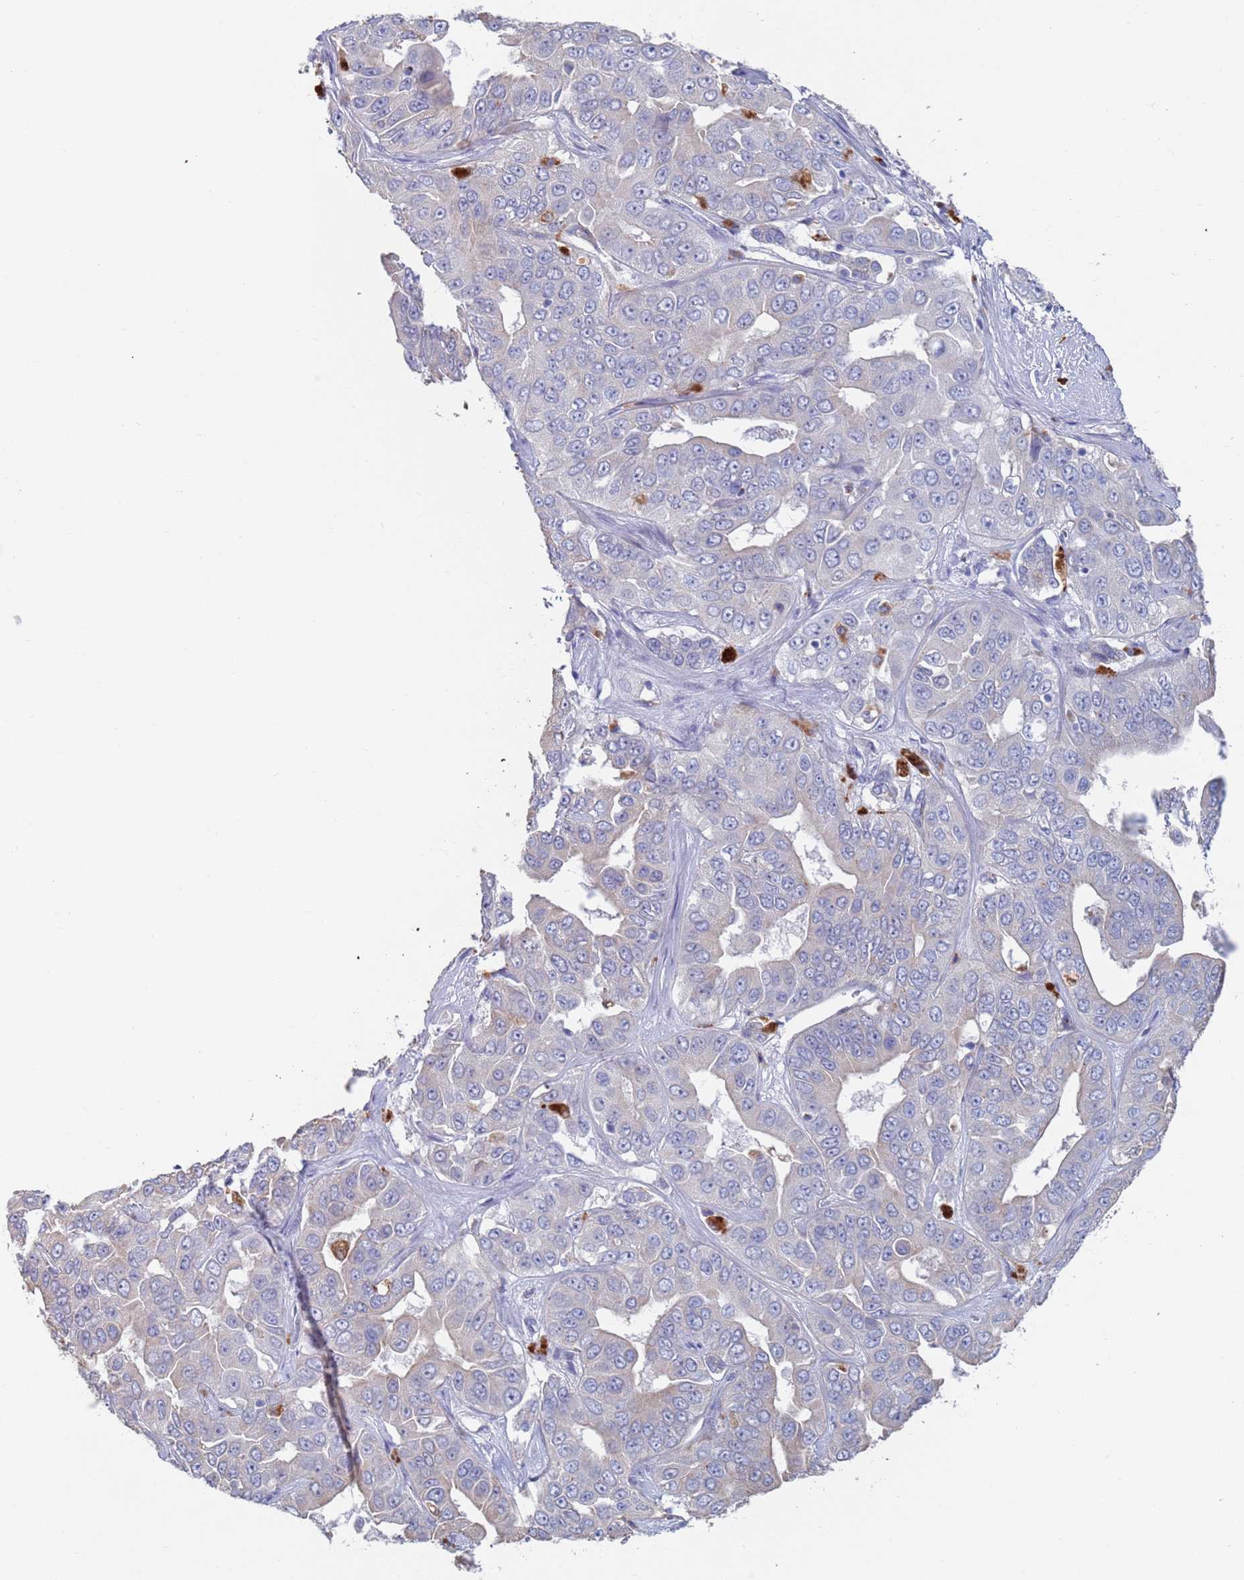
{"staining": {"intensity": "negative", "quantity": "none", "location": "none"}, "tissue": "liver cancer", "cell_type": "Tumor cells", "image_type": "cancer", "snomed": [{"axis": "morphology", "description": "Cholangiocarcinoma"}, {"axis": "topography", "description": "Liver"}], "caption": "IHC histopathology image of neoplastic tissue: liver cancer (cholangiocarcinoma) stained with DAB demonstrates no significant protein staining in tumor cells.", "gene": "FUCA1", "patient": {"sex": "female", "age": 52}}